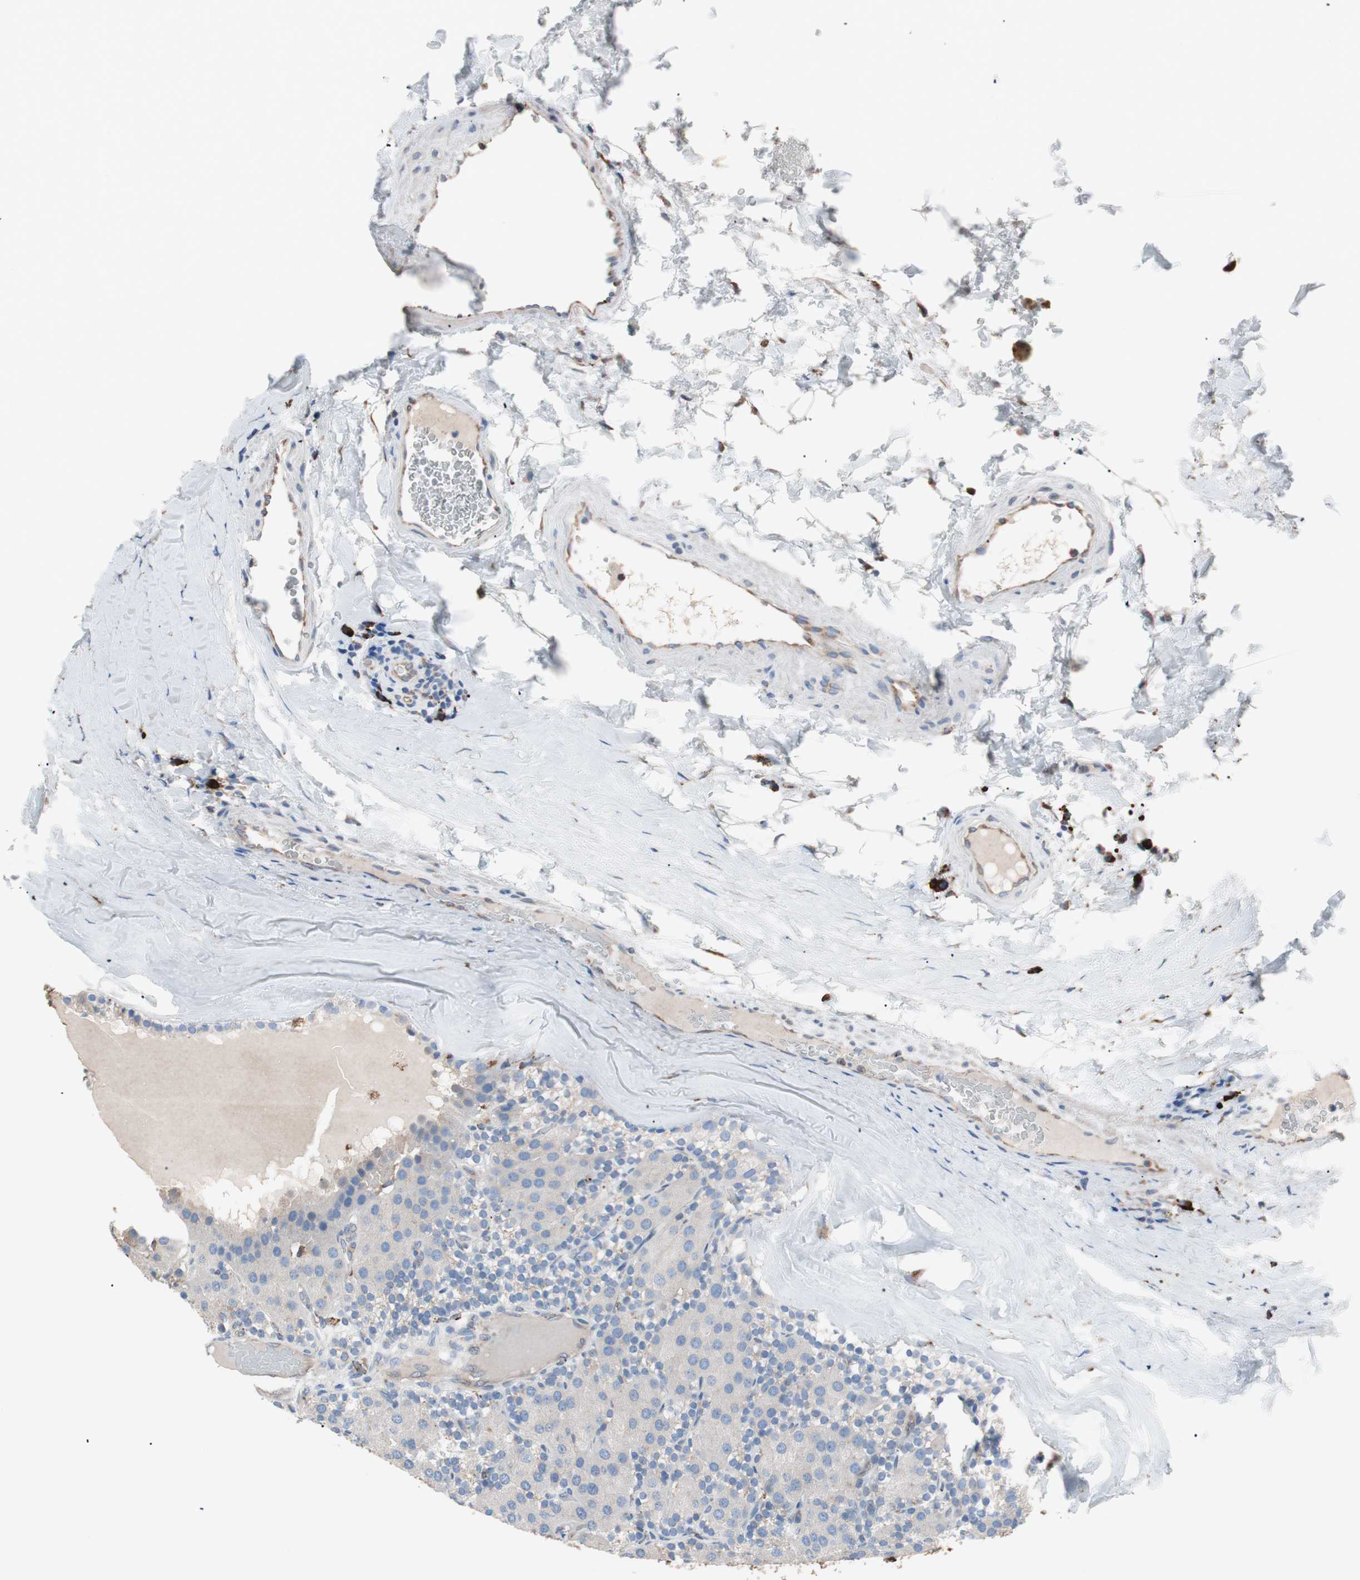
{"staining": {"intensity": "negative", "quantity": "none", "location": "none"}, "tissue": "parathyroid gland", "cell_type": "Glandular cells", "image_type": "normal", "snomed": [{"axis": "morphology", "description": "Normal tissue, NOS"}, {"axis": "morphology", "description": "Adenoma, NOS"}, {"axis": "topography", "description": "Parathyroid gland"}], "caption": "DAB (3,3'-diaminobenzidine) immunohistochemical staining of unremarkable parathyroid gland exhibits no significant expression in glandular cells.", "gene": "SLC27A4", "patient": {"sex": "female", "age": 86}}